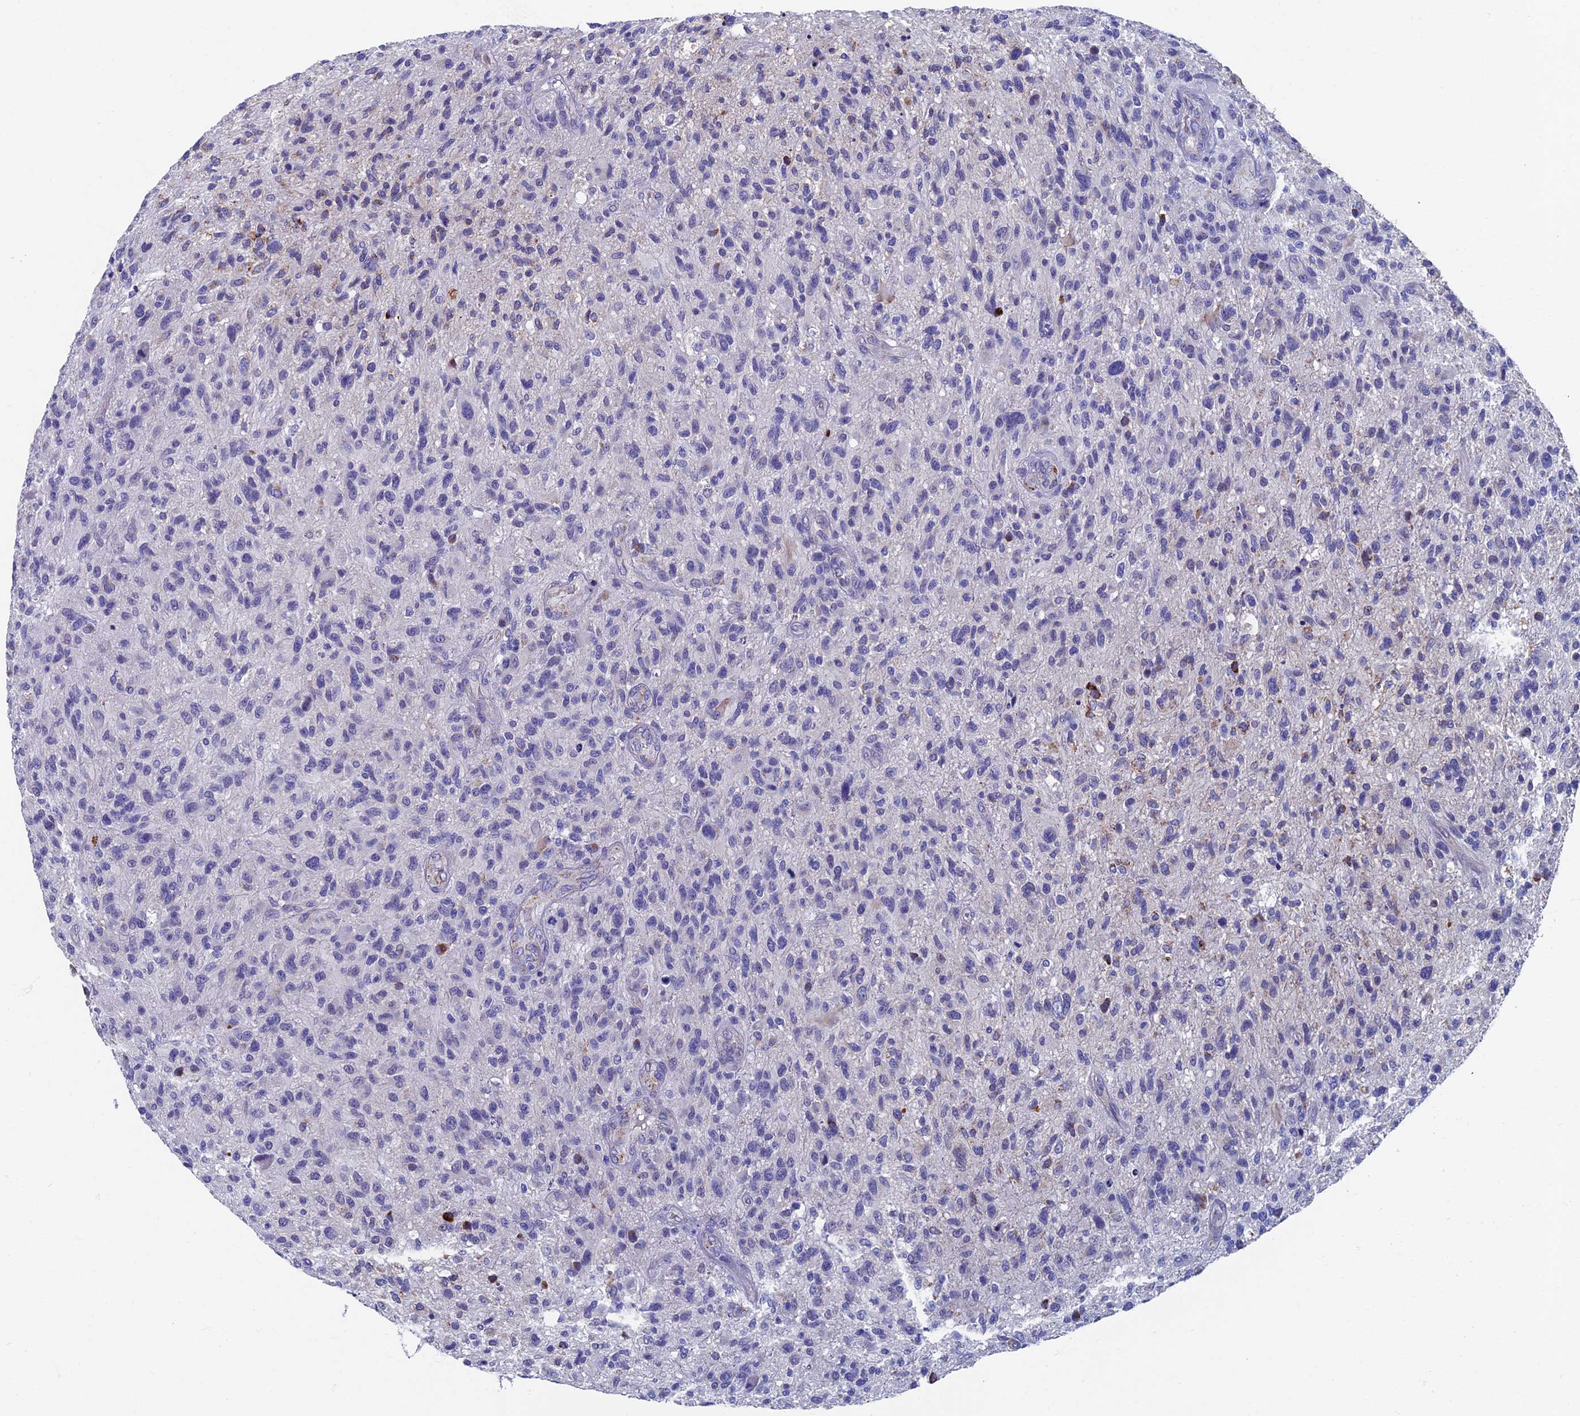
{"staining": {"intensity": "negative", "quantity": "none", "location": "none"}, "tissue": "glioma", "cell_type": "Tumor cells", "image_type": "cancer", "snomed": [{"axis": "morphology", "description": "Glioma, malignant, High grade"}, {"axis": "topography", "description": "Brain"}], "caption": "This photomicrograph is of glioma stained with immunohistochemistry (IHC) to label a protein in brown with the nuclei are counter-stained blue. There is no positivity in tumor cells.", "gene": "OAT", "patient": {"sex": "male", "age": 47}}